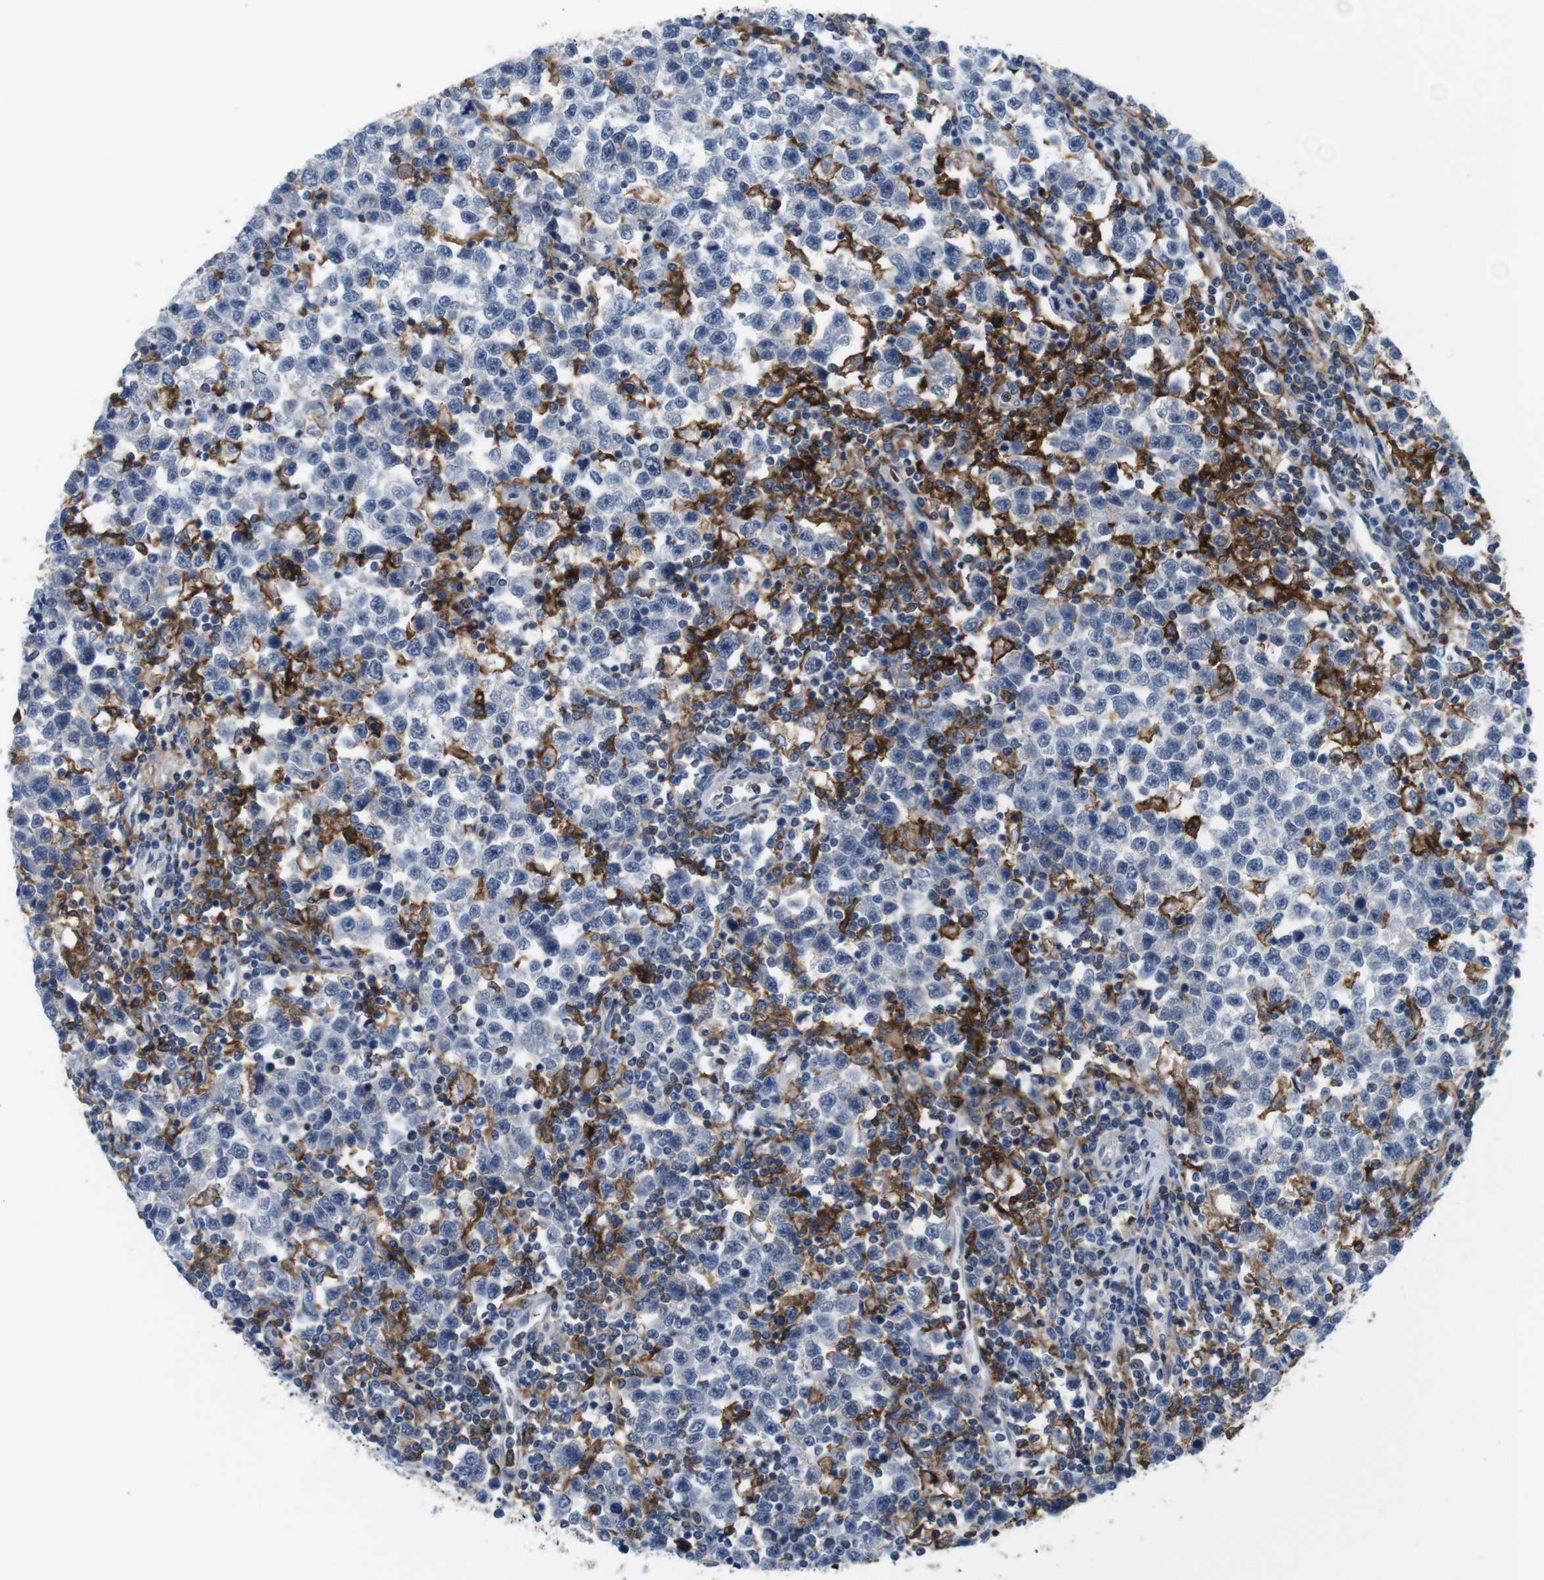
{"staining": {"intensity": "negative", "quantity": "none", "location": "none"}, "tissue": "testis cancer", "cell_type": "Tumor cells", "image_type": "cancer", "snomed": [{"axis": "morphology", "description": "Seminoma, NOS"}, {"axis": "topography", "description": "Testis"}], "caption": "This is a image of IHC staining of testis seminoma, which shows no expression in tumor cells. Nuclei are stained in blue.", "gene": "CD300C", "patient": {"sex": "male", "age": 43}}